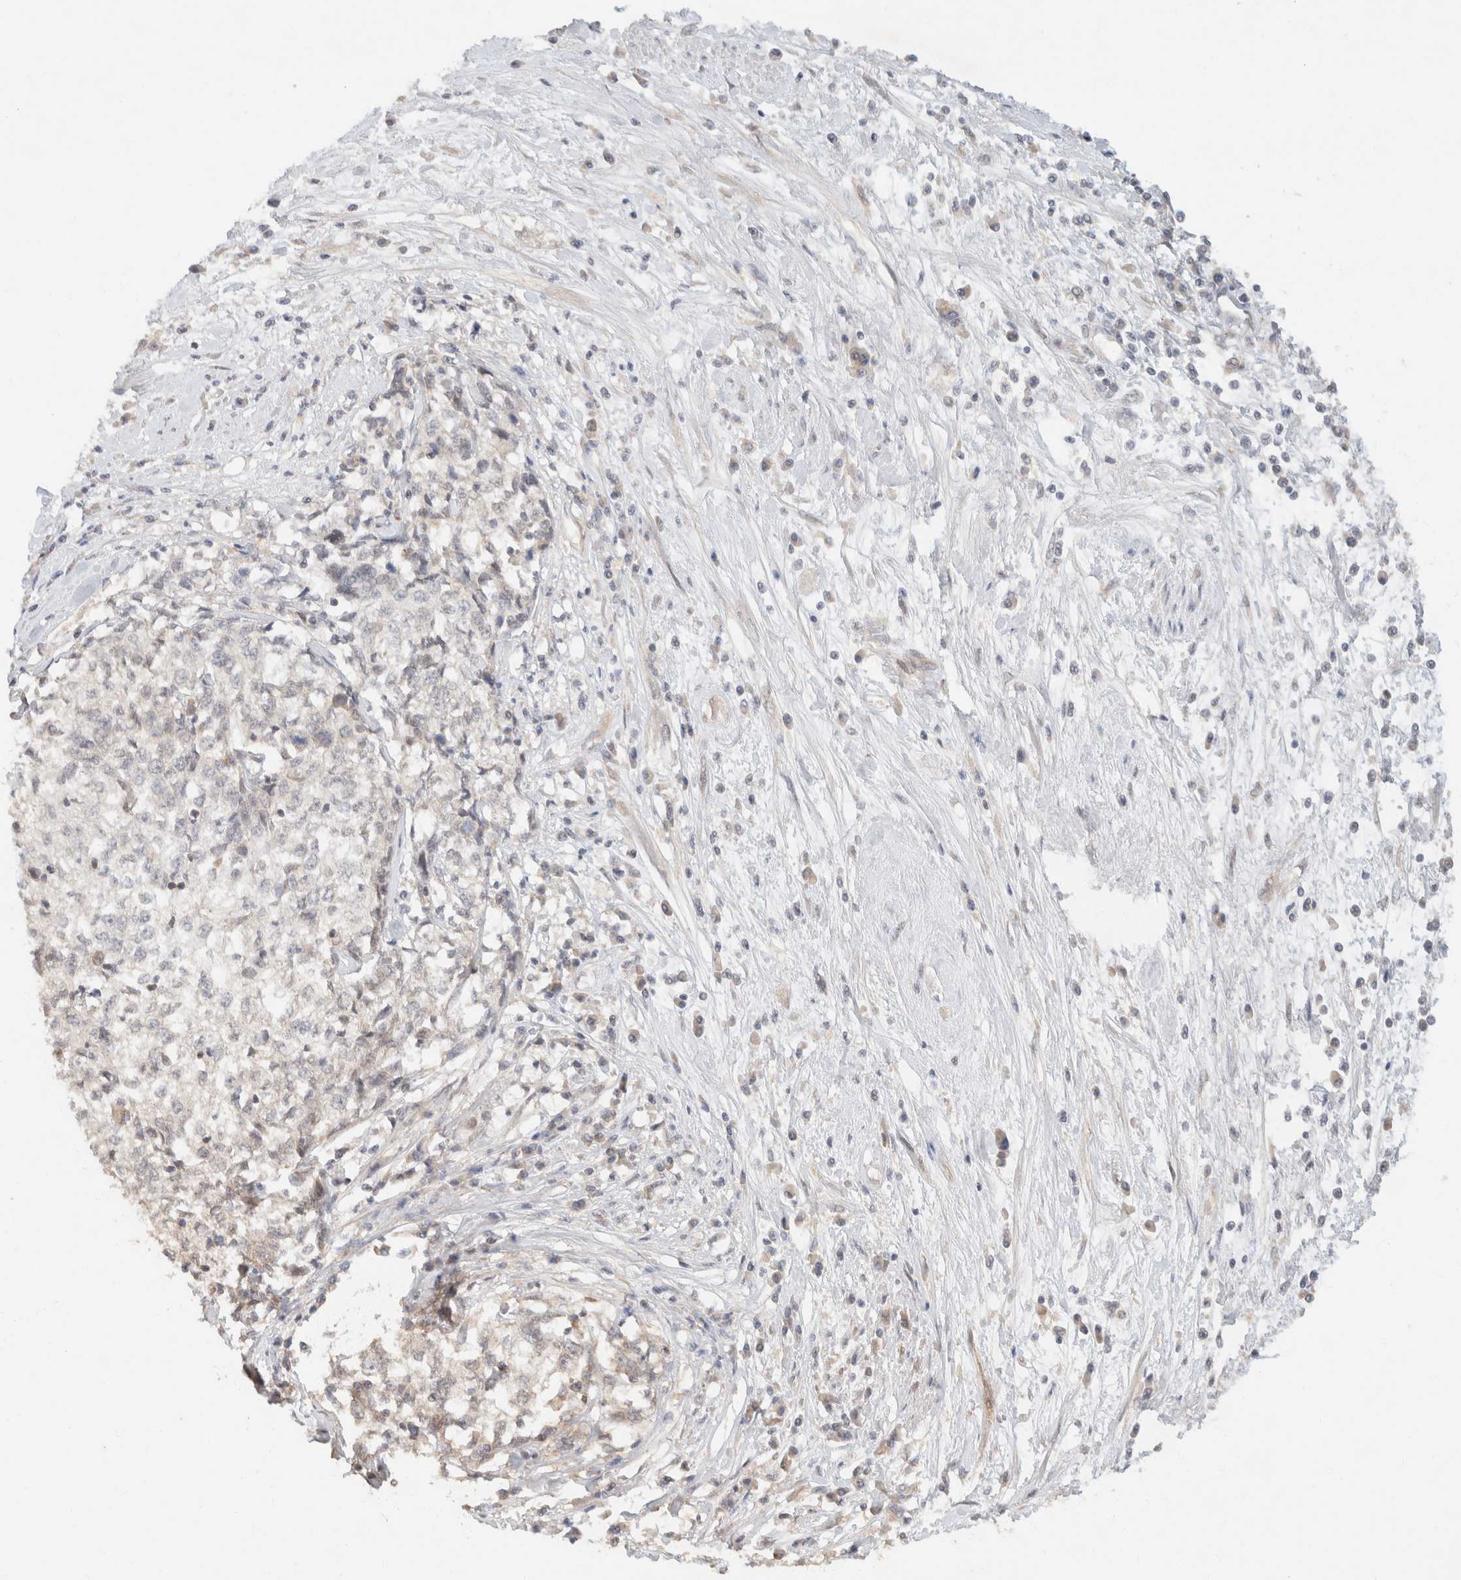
{"staining": {"intensity": "weak", "quantity": "<25%", "location": "cytoplasmic/membranous"}, "tissue": "cervical cancer", "cell_type": "Tumor cells", "image_type": "cancer", "snomed": [{"axis": "morphology", "description": "Squamous cell carcinoma, NOS"}, {"axis": "topography", "description": "Cervix"}], "caption": "Human cervical cancer stained for a protein using immunohistochemistry reveals no staining in tumor cells.", "gene": "TACC1", "patient": {"sex": "female", "age": 57}}